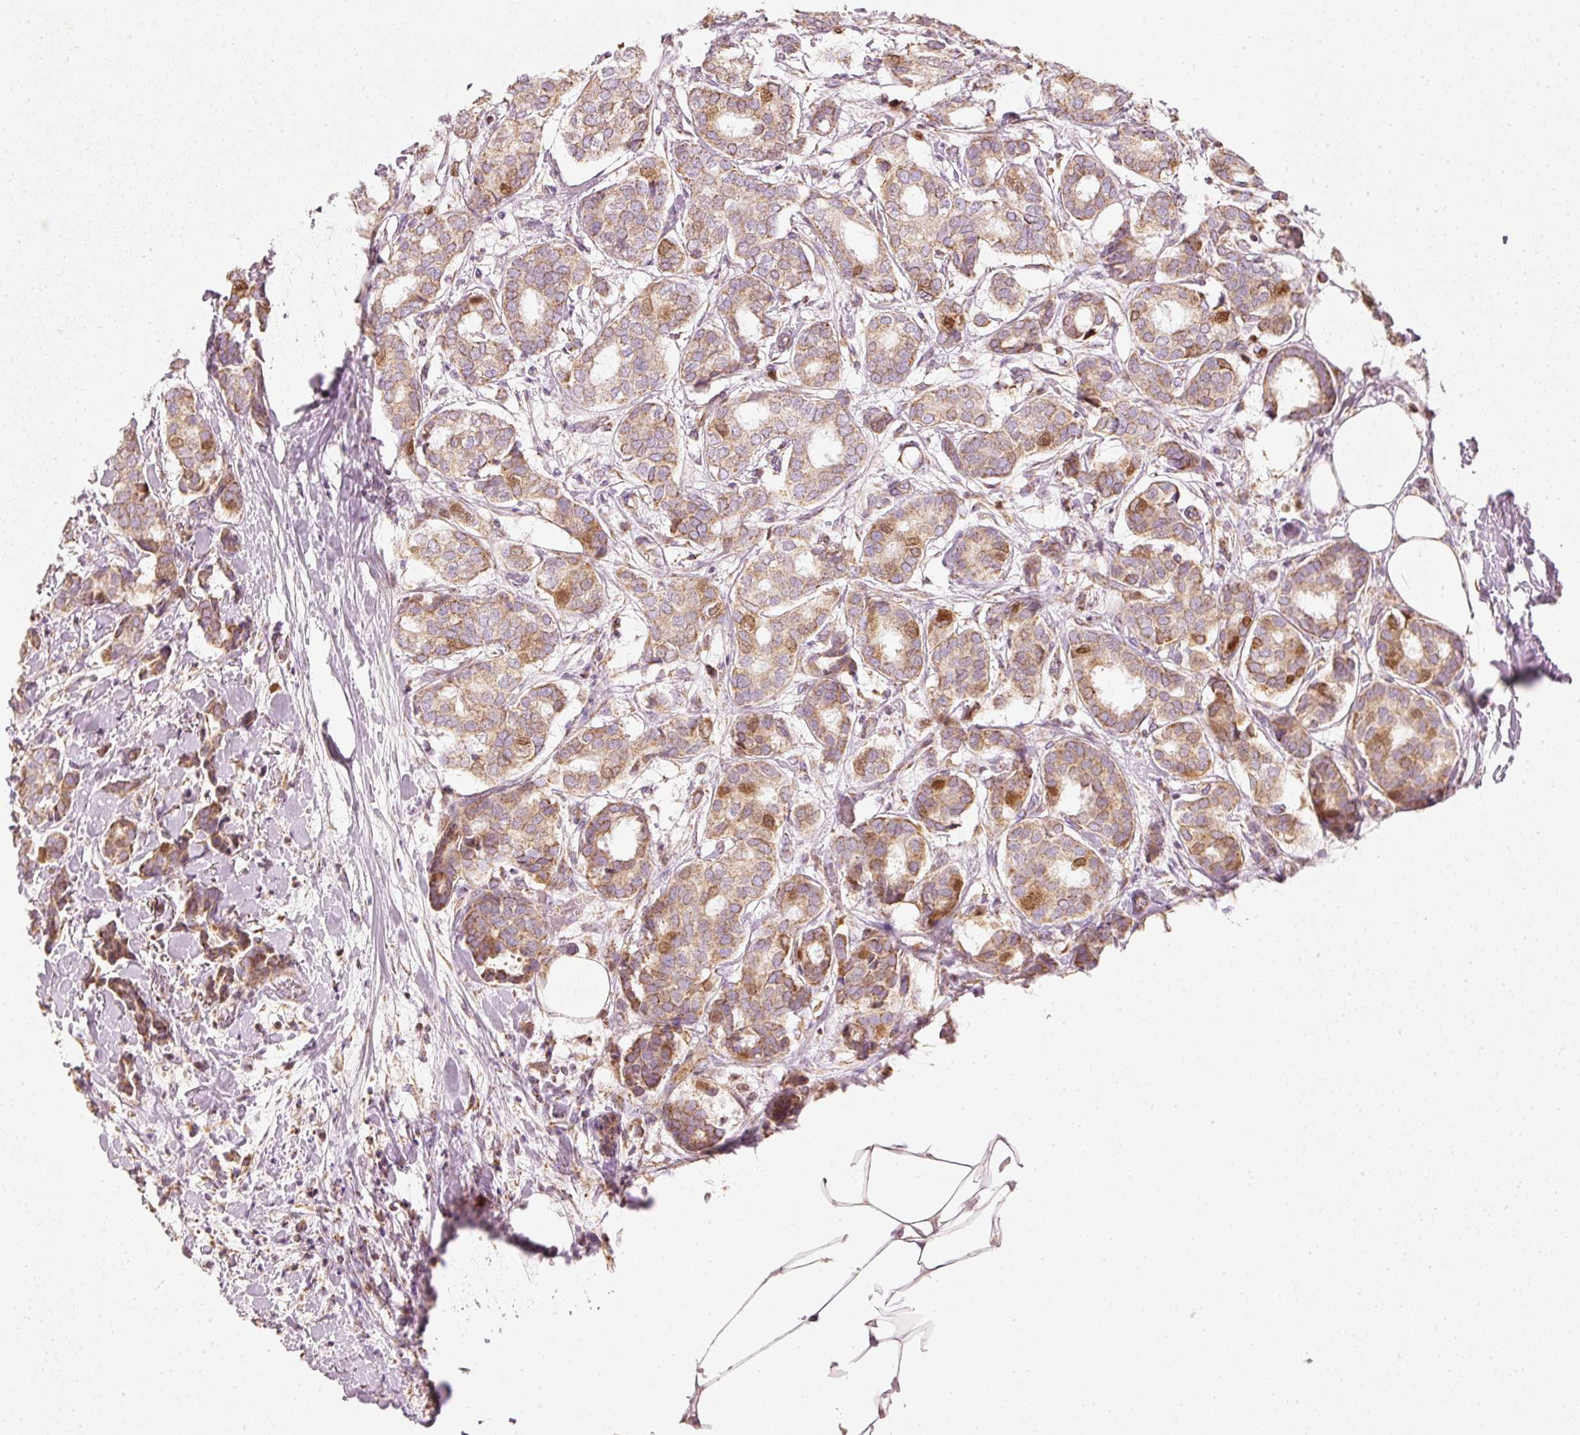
{"staining": {"intensity": "moderate", "quantity": ">75%", "location": "cytoplasmic/membranous,nuclear"}, "tissue": "breast cancer", "cell_type": "Tumor cells", "image_type": "cancer", "snomed": [{"axis": "morphology", "description": "Duct carcinoma"}, {"axis": "topography", "description": "Breast"}], "caption": "A brown stain highlights moderate cytoplasmic/membranous and nuclear positivity of a protein in human breast infiltrating ductal carcinoma tumor cells. (Stains: DAB (3,3'-diaminobenzidine) in brown, nuclei in blue, Microscopy: brightfield microscopy at high magnification).", "gene": "DUT", "patient": {"sex": "female", "age": 73}}